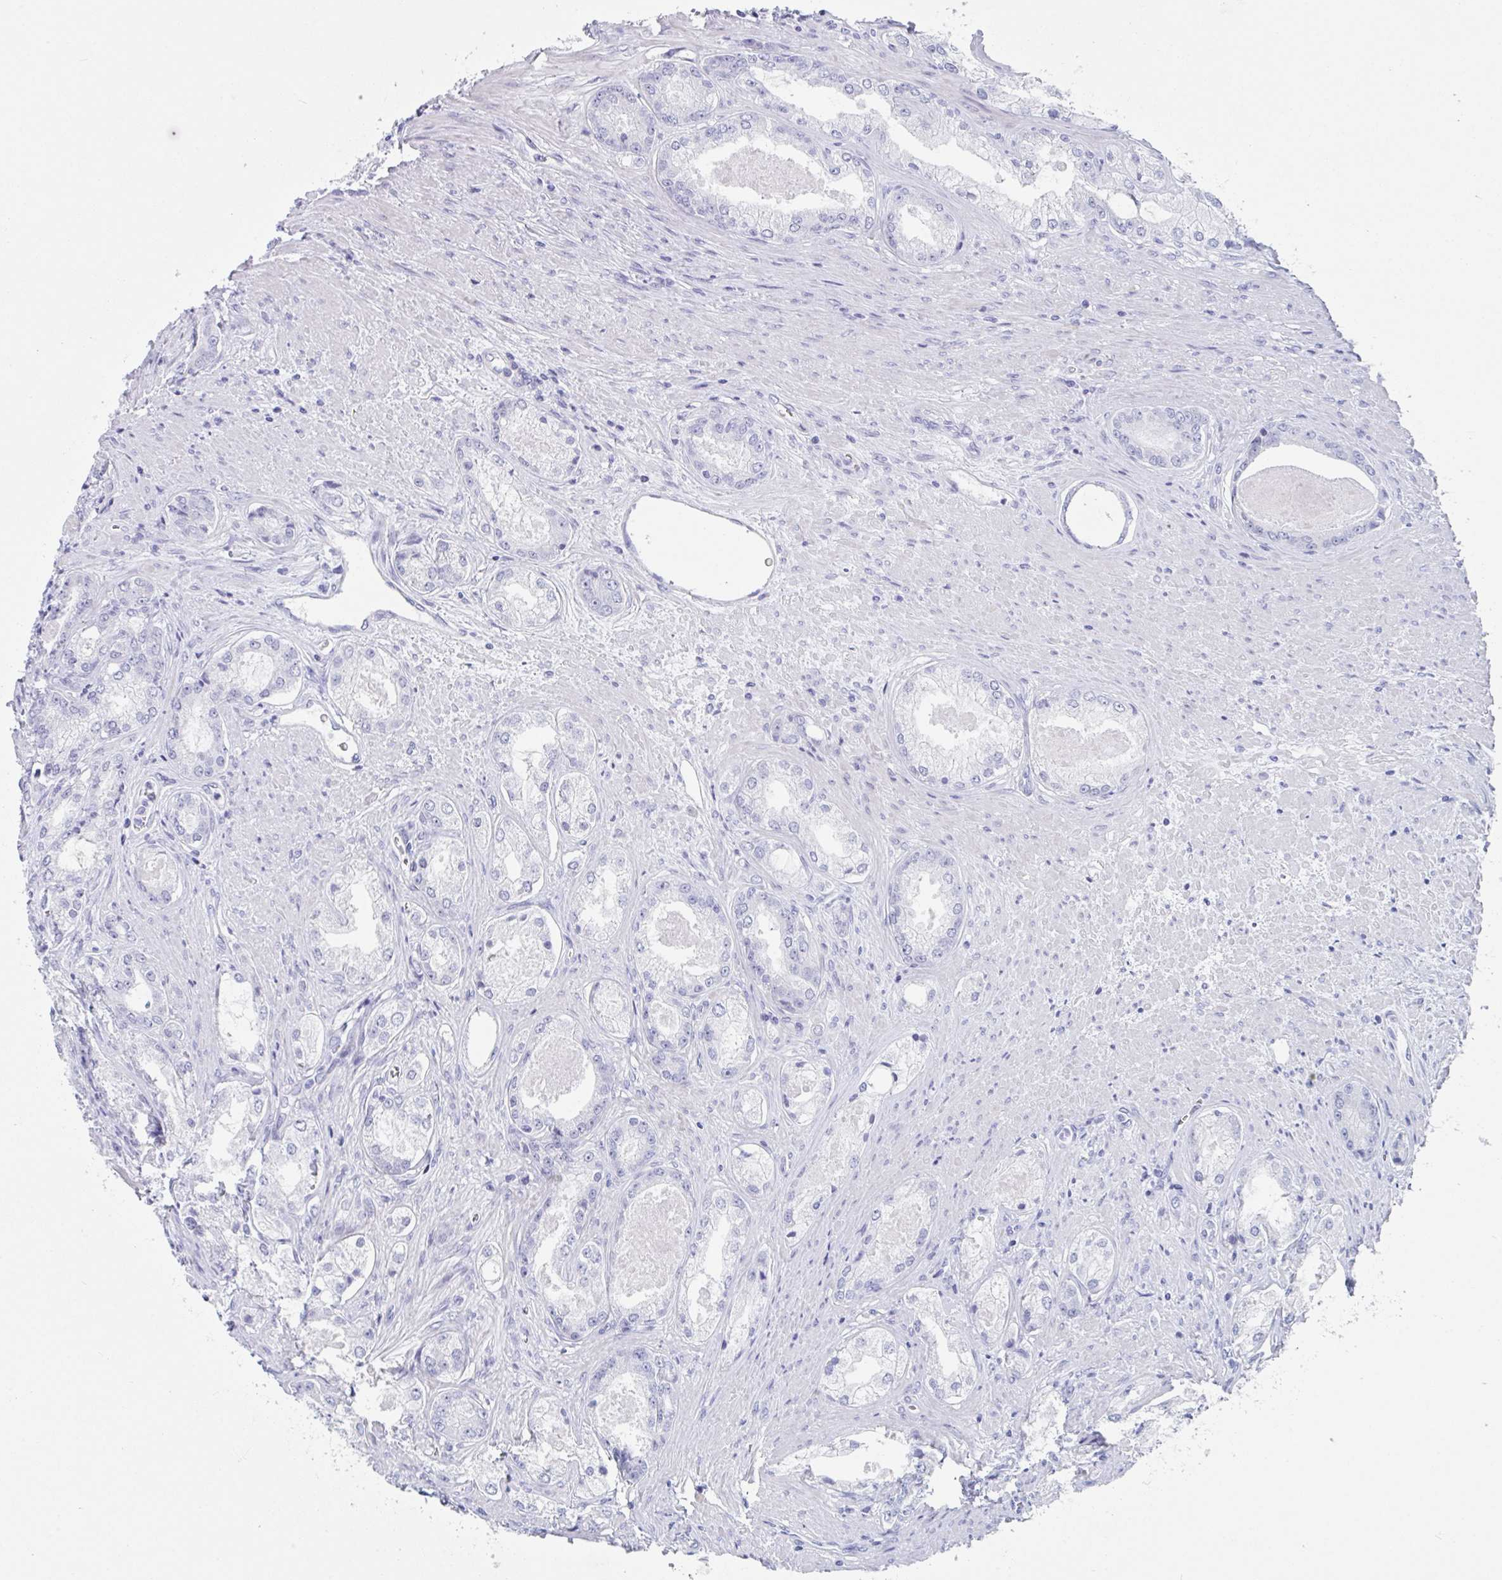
{"staining": {"intensity": "negative", "quantity": "none", "location": "none"}, "tissue": "prostate cancer", "cell_type": "Tumor cells", "image_type": "cancer", "snomed": [{"axis": "morphology", "description": "Adenocarcinoma, Low grade"}, {"axis": "topography", "description": "Prostate"}], "caption": "High magnification brightfield microscopy of prostate cancer (low-grade adenocarcinoma) stained with DAB (3,3'-diaminobenzidine) (brown) and counterstained with hematoxylin (blue): tumor cells show no significant positivity.", "gene": "ZPBP", "patient": {"sex": "male", "age": 68}}